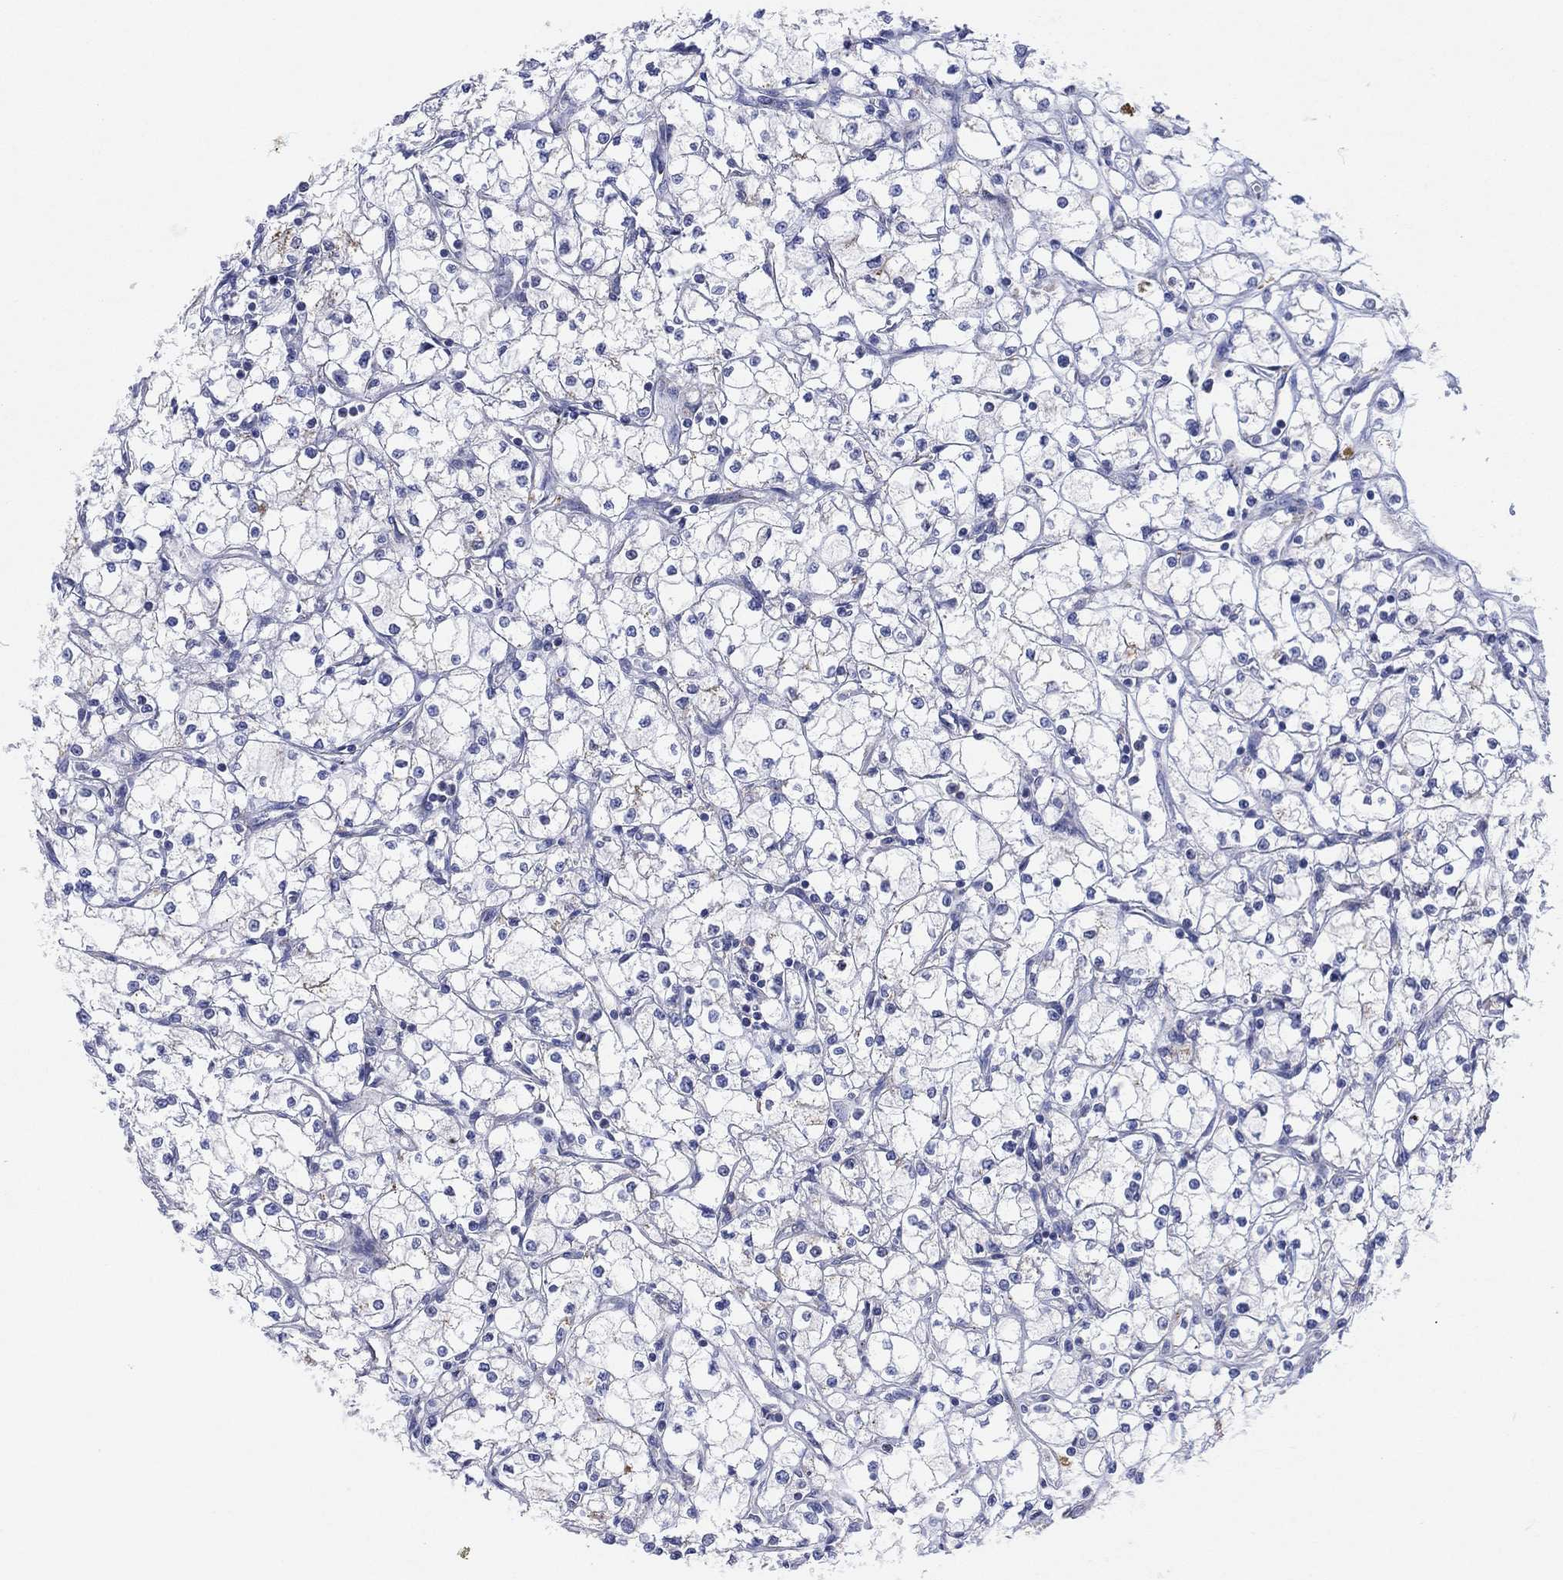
{"staining": {"intensity": "negative", "quantity": "none", "location": "none"}, "tissue": "renal cancer", "cell_type": "Tumor cells", "image_type": "cancer", "snomed": [{"axis": "morphology", "description": "Adenocarcinoma, NOS"}, {"axis": "topography", "description": "Kidney"}], "caption": "IHC micrograph of neoplastic tissue: renal cancer stained with DAB displays no significant protein staining in tumor cells.", "gene": "GALNS", "patient": {"sex": "male", "age": 67}}